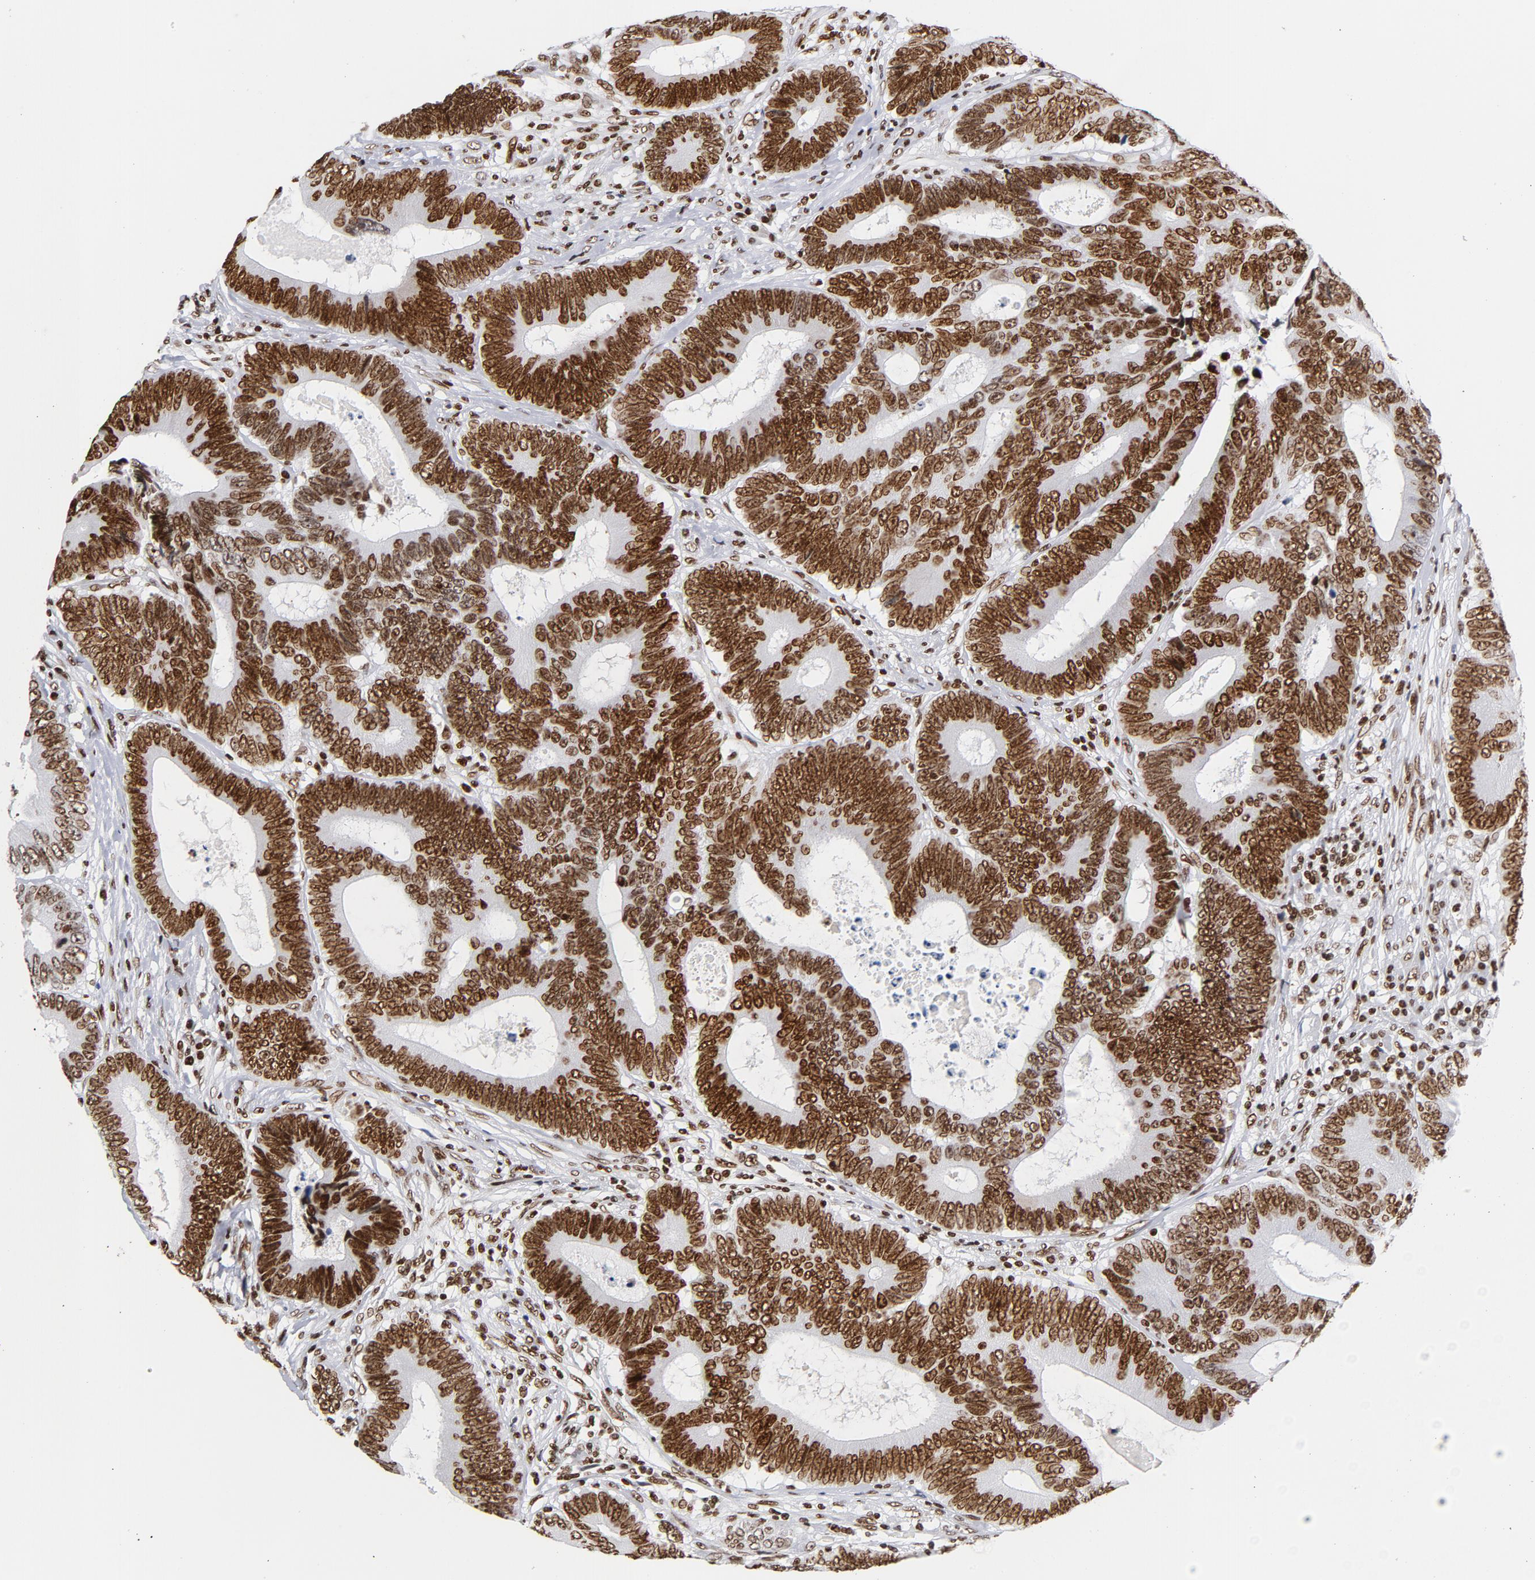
{"staining": {"intensity": "moderate", "quantity": ">75%", "location": "nuclear"}, "tissue": "colorectal cancer", "cell_type": "Tumor cells", "image_type": "cancer", "snomed": [{"axis": "morphology", "description": "Adenocarcinoma, NOS"}, {"axis": "topography", "description": "Colon"}], "caption": "Tumor cells demonstrate medium levels of moderate nuclear staining in about >75% of cells in colorectal adenocarcinoma.", "gene": "TOP2B", "patient": {"sex": "female", "age": 78}}